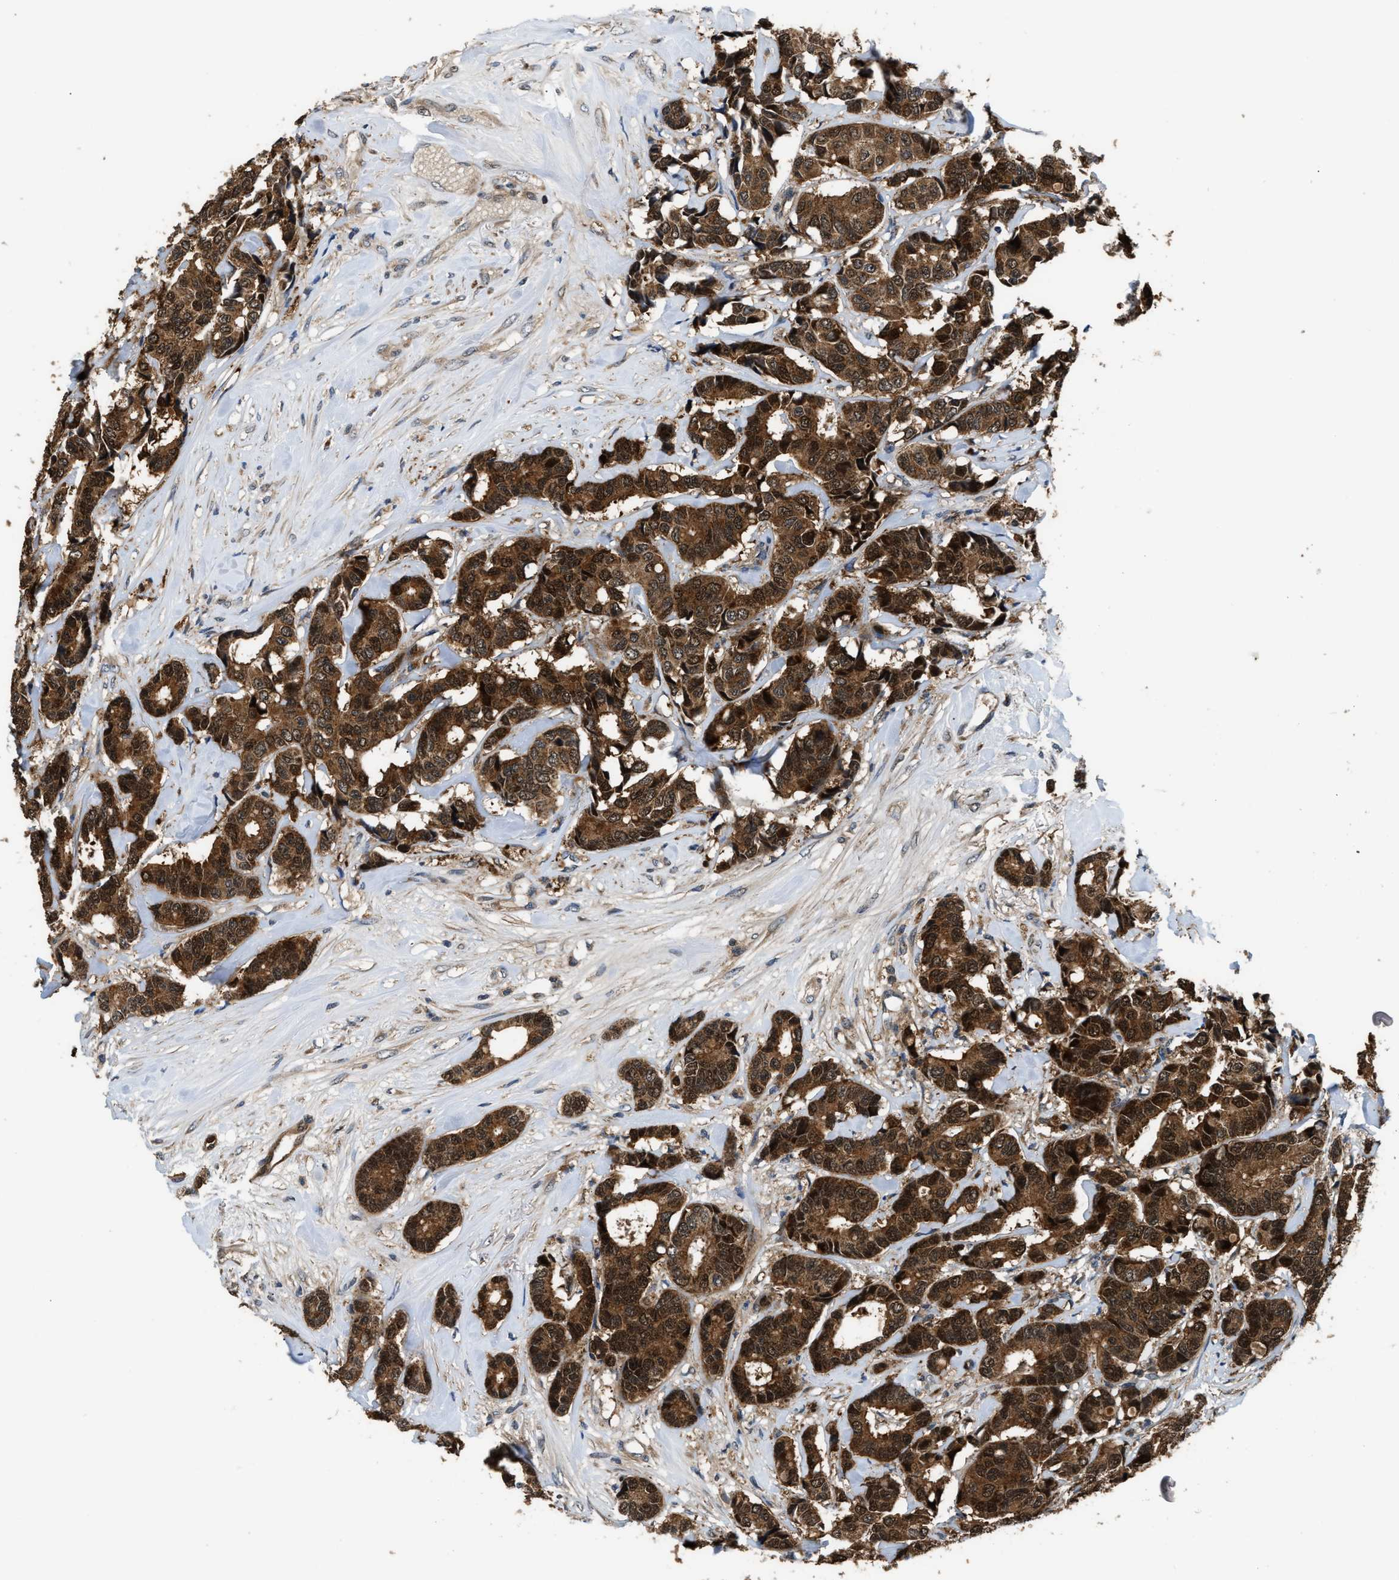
{"staining": {"intensity": "strong", "quantity": ">75%", "location": "cytoplasmic/membranous"}, "tissue": "breast cancer", "cell_type": "Tumor cells", "image_type": "cancer", "snomed": [{"axis": "morphology", "description": "Duct carcinoma"}, {"axis": "topography", "description": "Breast"}], "caption": "The photomicrograph reveals staining of breast cancer, revealing strong cytoplasmic/membranous protein positivity (brown color) within tumor cells.", "gene": "PPA1", "patient": {"sex": "female", "age": 87}}